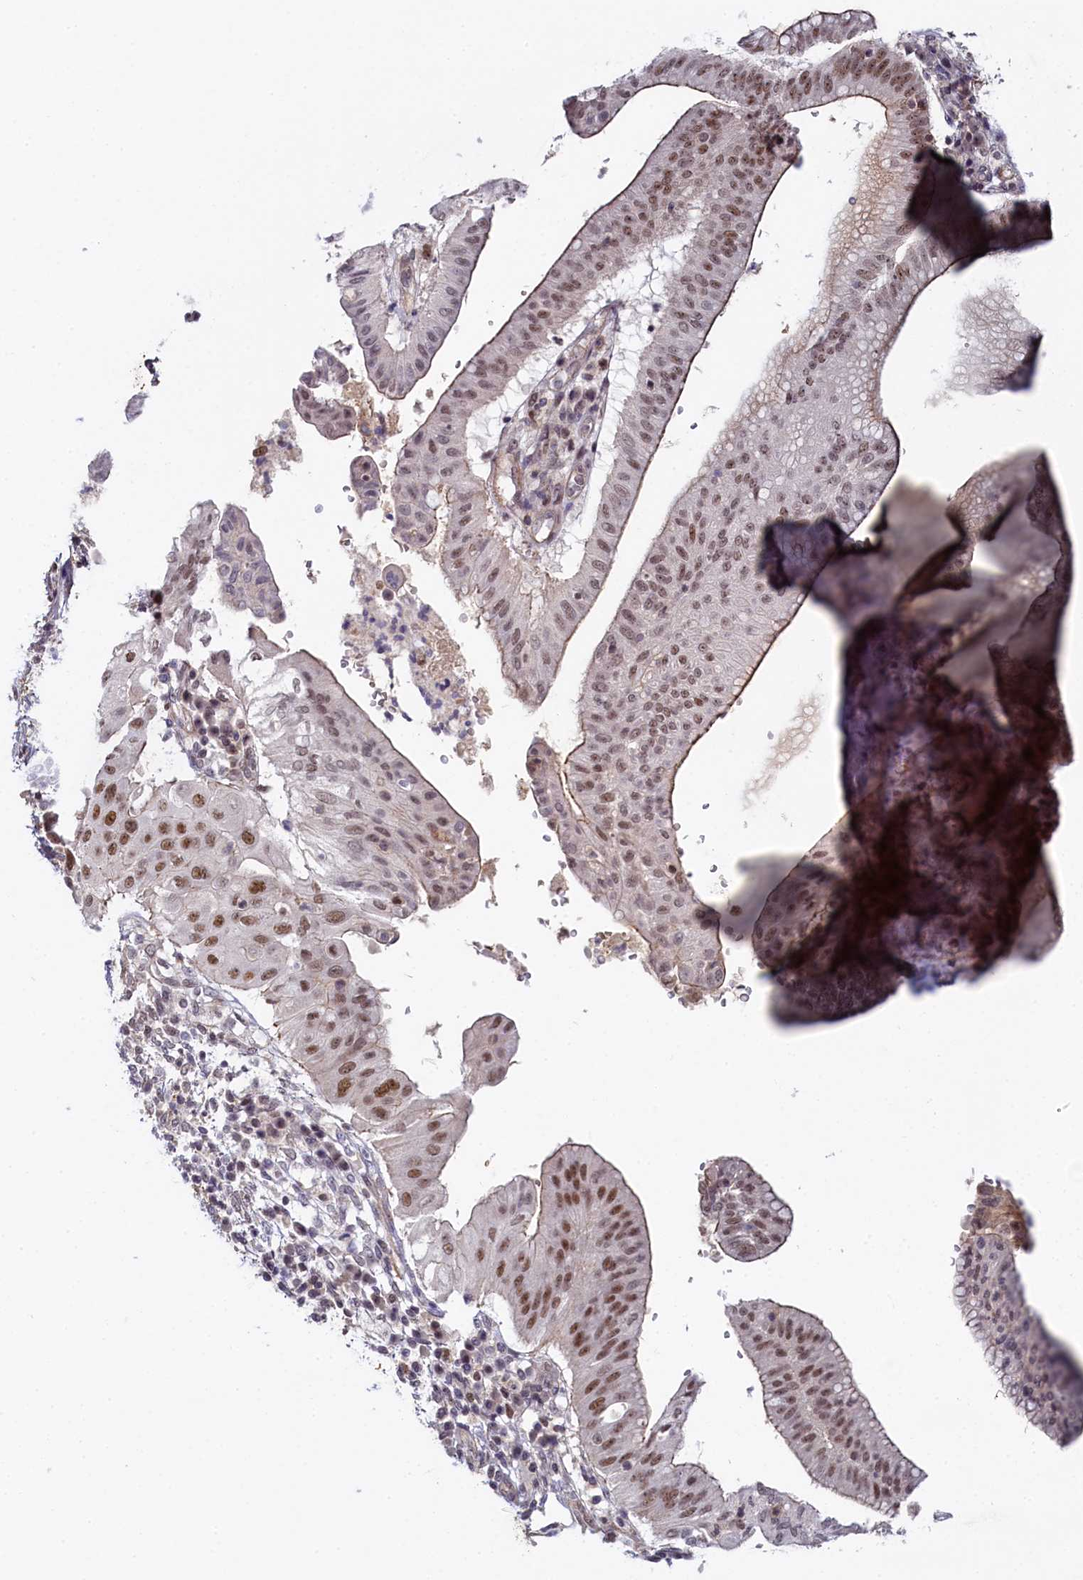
{"staining": {"intensity": "moderate", "quantity": ">75%", "location": "cytoplasmic/membranous,nuclear"}, "tissue": "pancreatic cancer", "cell_type": "Tumor cells", "image_type": "cancer", "snomed": [{"axis": "morphology", "description": "Adenocarcinoma, NOS"}, {"axis": "topography", "description": "Pancreas"}], "caption": "Immunohistochemistry (IHC) staining of adenocarcinoma (pancreatic), which displays medium levels of moderate cytoplasmic/membranous and nuclear staining in about >75% of tumor cells indicating moderate cytoplasmic/membranous and nuclear protein expression. The staining was performed using DAB (3,3'-diaminobenzidine) (brown) for protein detection and nuclei were counterstained in hematoxylin (blue).", "gene": "INTS14", "patient": {"sex": "male", "age": 68}}